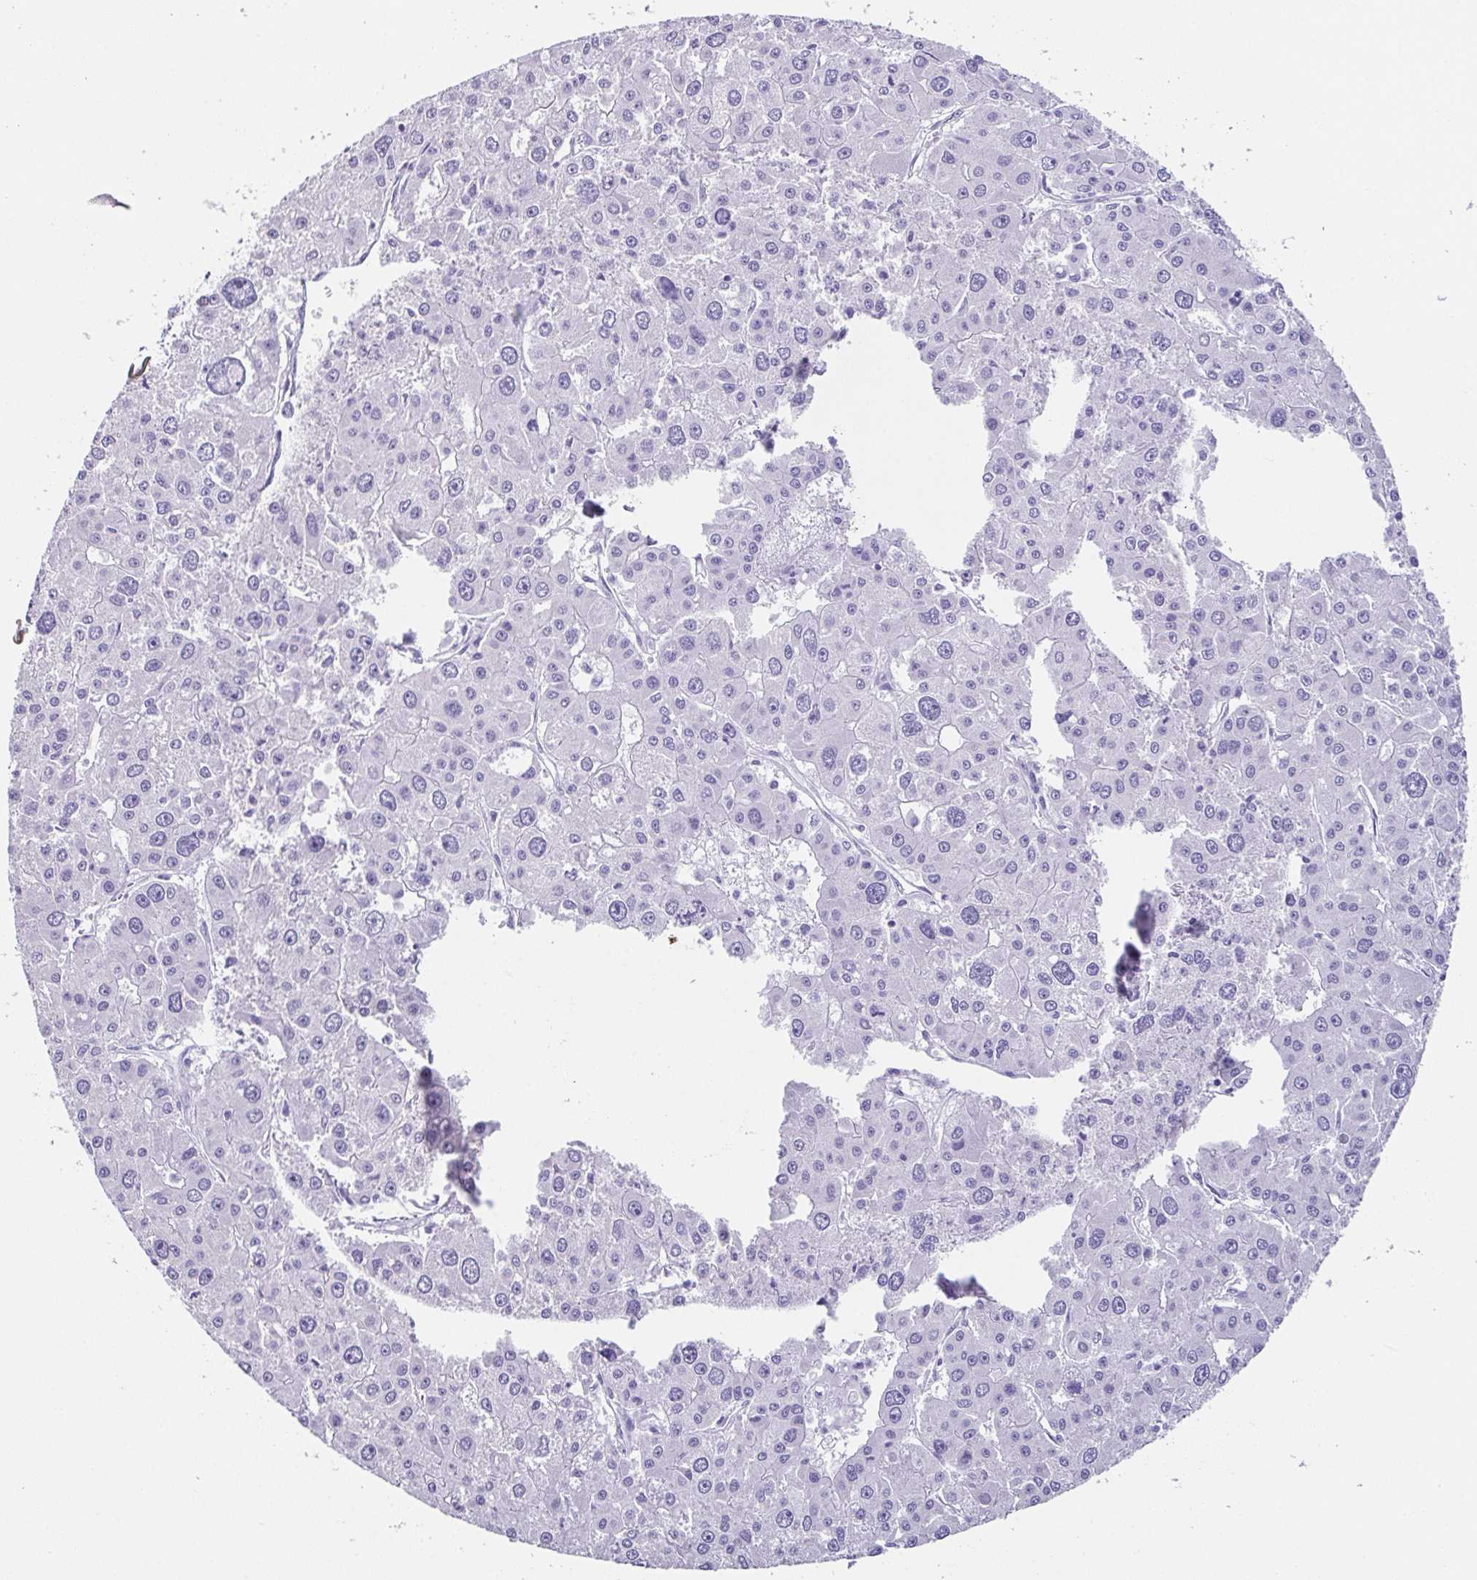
{"staining": {"intensity": "negative", "quantity": "none", "location": "none"}, "tissue": "liver cancer", "cell_type": "Tumor cells", "image_type": "cancer", "snomed": [{"axis": "morphology", "description": "Carcinoma, Hepatocellular, NOS"}, {"axis": "topography", "description": "Liver"}], "caption": "Immunohistochemical staining of human hepatocellular carcinoma (liver) displays no significant expression in tumor cells.", "gene": "ESX1", "patient": {"sex": "male", "age": 73}}